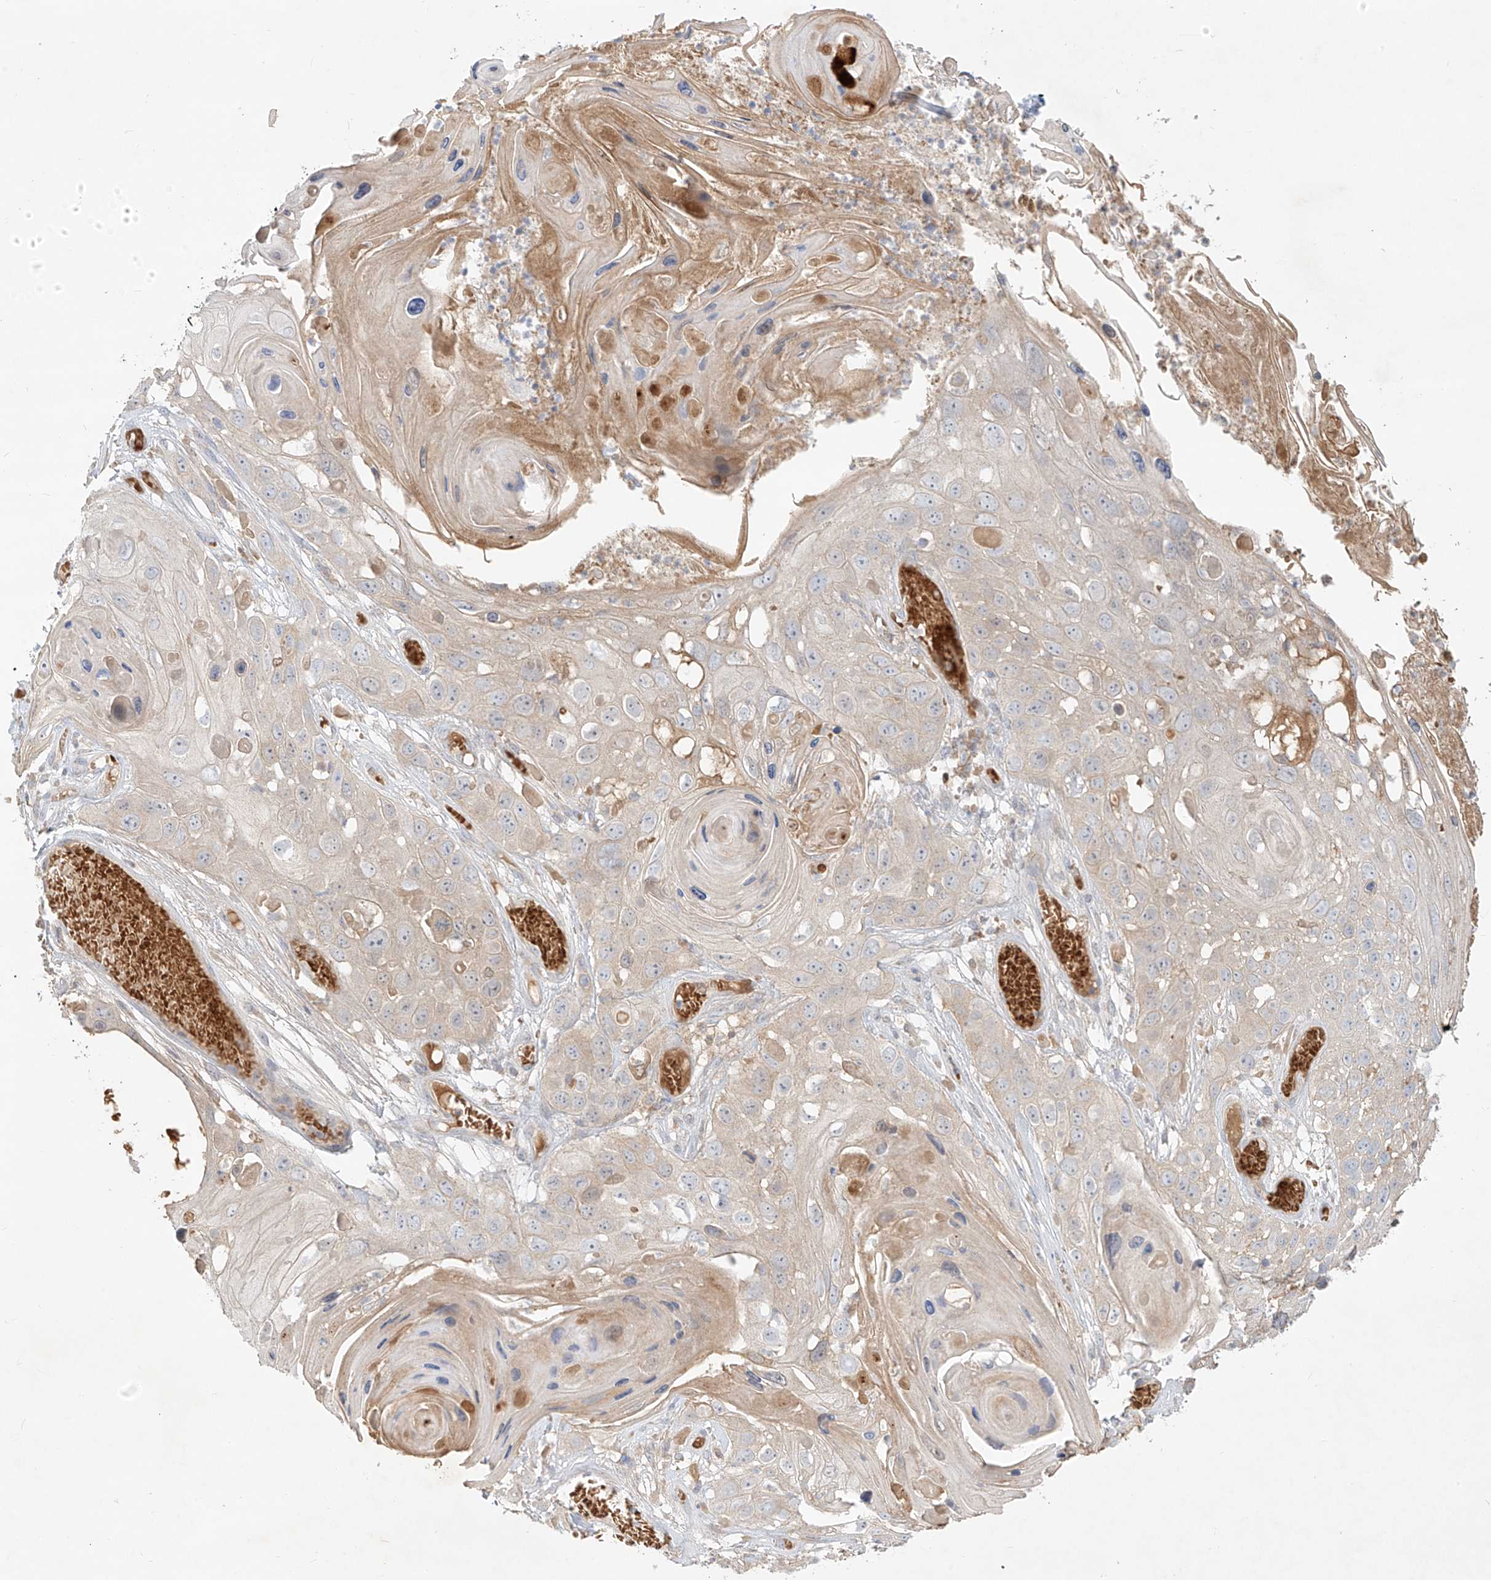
{"staining": {"intensity": "negative", "quantity": "none", "location": "none"}, "tissue": "skin cancer", "cell_type": "Tumor cells", "image_type": "cancer", "snomed": [{"axis": "morphology", "description": "Squamous cell carcinoma, NOS"}, {"axis": "topography", "description": "Skin"}], "caption": "IHC of skin squamous cell carcinoma reveals no staining in tumor cells. The staining is performed using DAB (3,3'-diaminobenzidine) brown chromogen with nuclei counter-stained in using hematoxylin.", "gene": "KPNA7", "patient": {"sex": "male", "age": 55}}